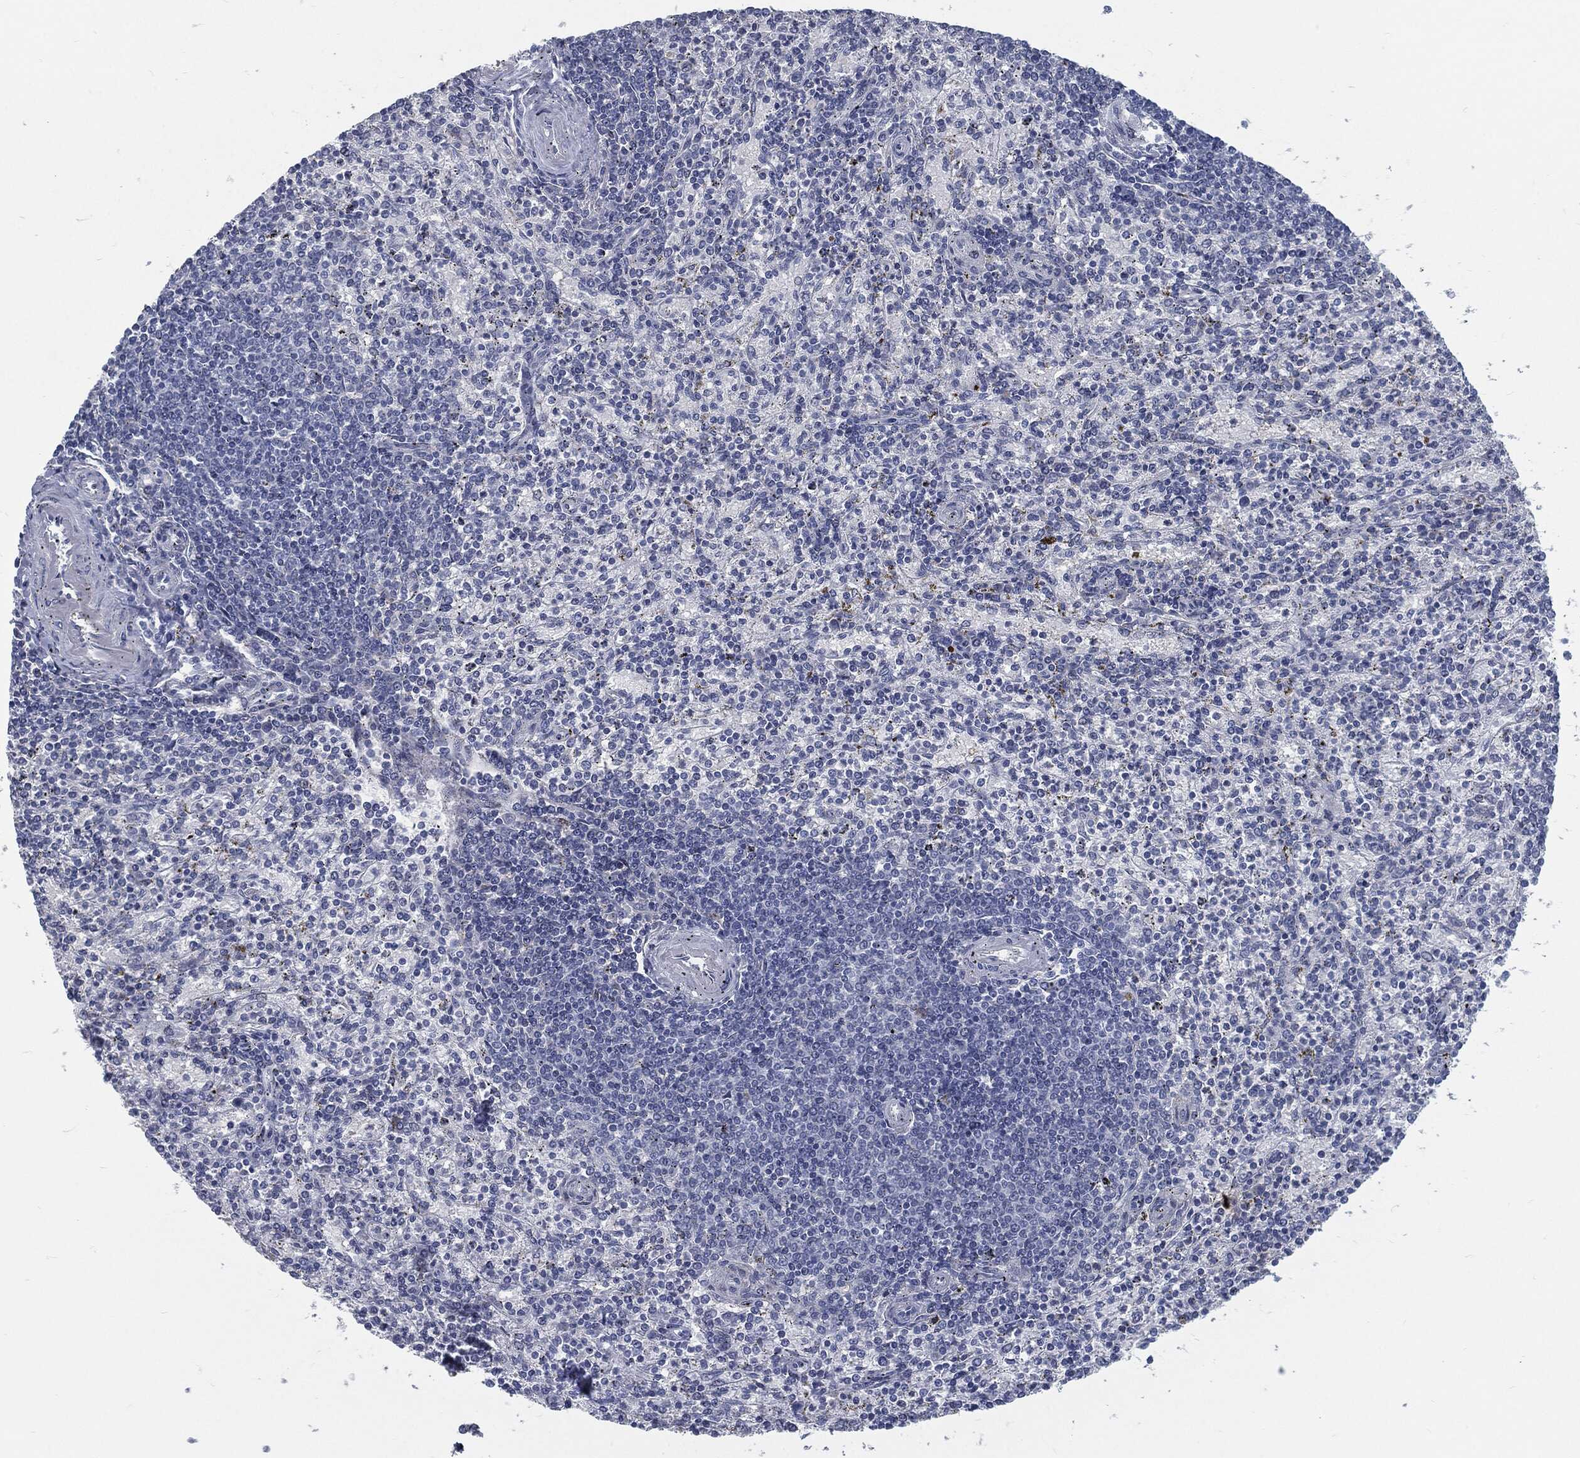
{"staining": {"intensity": "negative", "quantity": "none", "location": "none"}, "tissue": "spleen", "cell_type": "Cells in red pulp", "image_type": "normal", "snomed": [{"axis": "morphology", "description": "Normal tissue, NOS"}, {"axis": "topography", "description": "Spleen"}], "caption": "IHC photomicrograph of benign spleen: spleen stained with DAB shows no significant protein positivity in cells in red pulp.", "gene": "PROM1", "patient": {"sex": "female", "age": 37}}